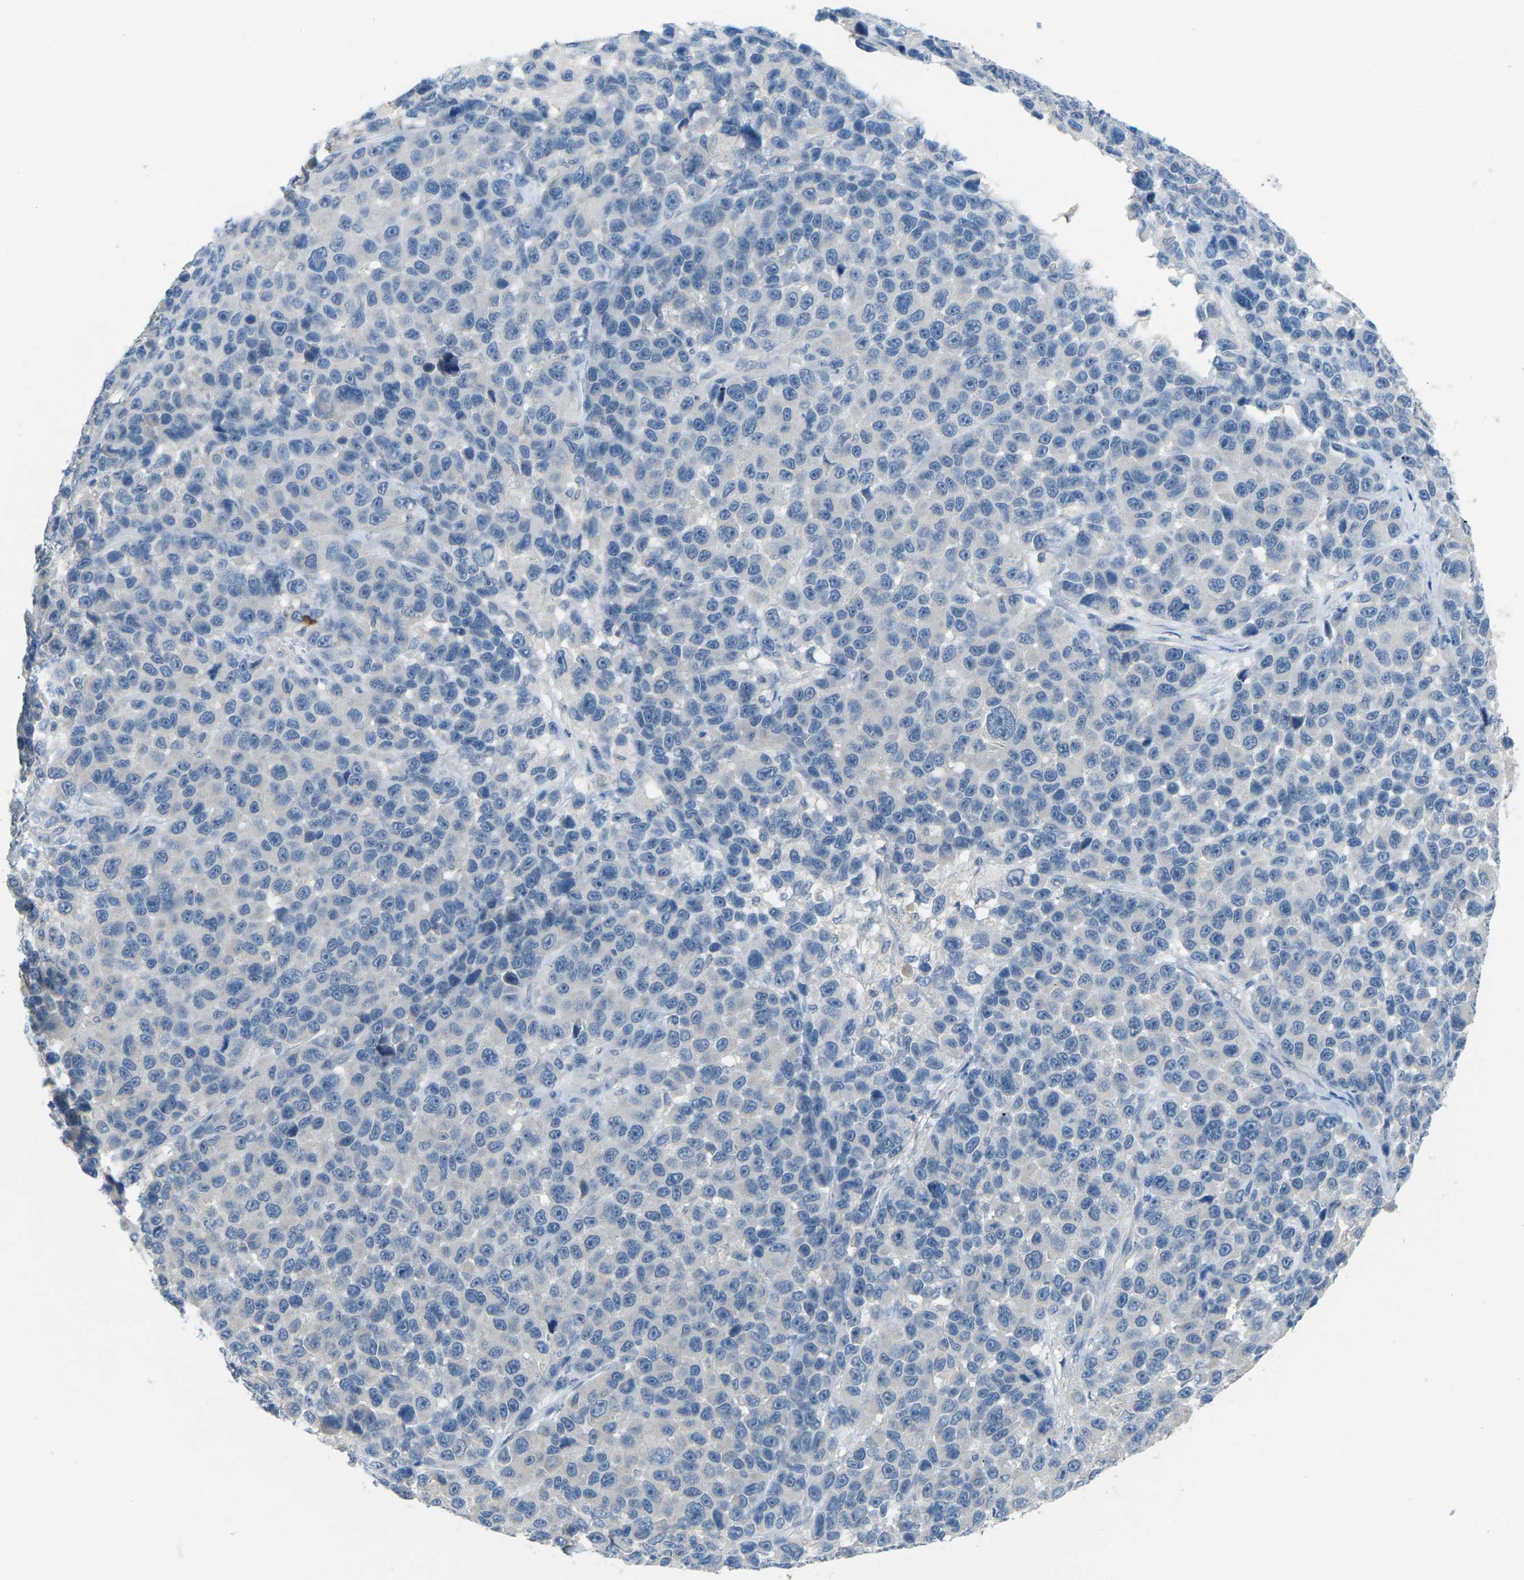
{"staining": {"intensity": "negative", "quantity": "none", "location": "none"}, "tissue": "melanoma", "cell_type": "Tumor cells", "image_type": "cancer", "snomed": [{"axis": "morphology", "description": "Malignant melanoma, NOS"}, {"axis": "topography", "description": "Skin"}], "caption": "Melanoma was stained to show a protein in brown. There is no significant expression in tumor cells.", "gene": "CD19", "patient": {"sex": "male", "age": 53}}